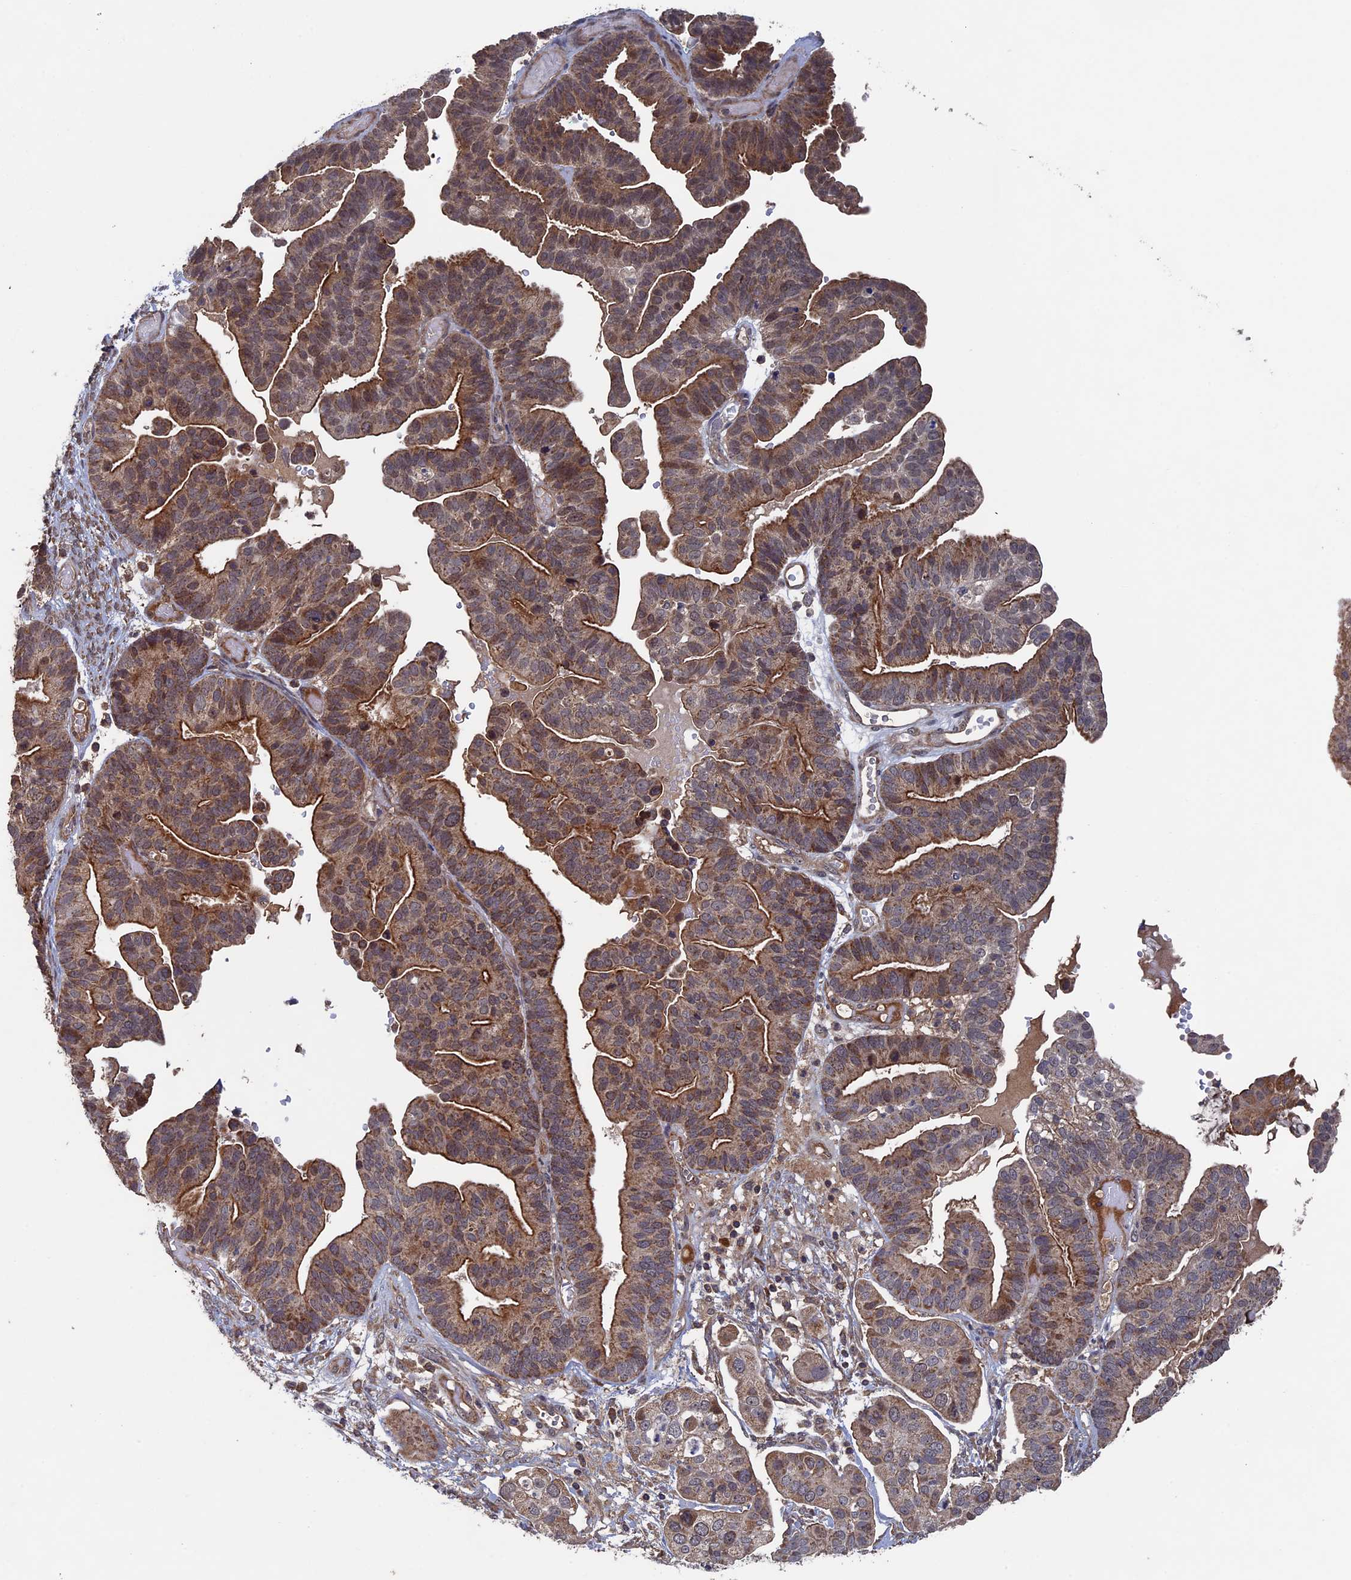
{"staining": {"intensity": "moderate", "quantity": "25%-75%", "location": "cytoplasmic/membranous"}, "tissue": "ovarian cancer", "cell_type": "Tumor cells", "image_type": "cancer", "snomed": [{"axis": "morphology", "description": "Cystadenocarcinoma, serous, NOS"}, {"axis": "topography", "description": "Ovary"}], "caption": "Protein expression analysis of human ovarian cancer reveals moderate cytoplasmic/membranous positivity in about 25%-75% of tumor cells.", "gene": "RAB15", "patient": {"sex": "female", "age": 56}}